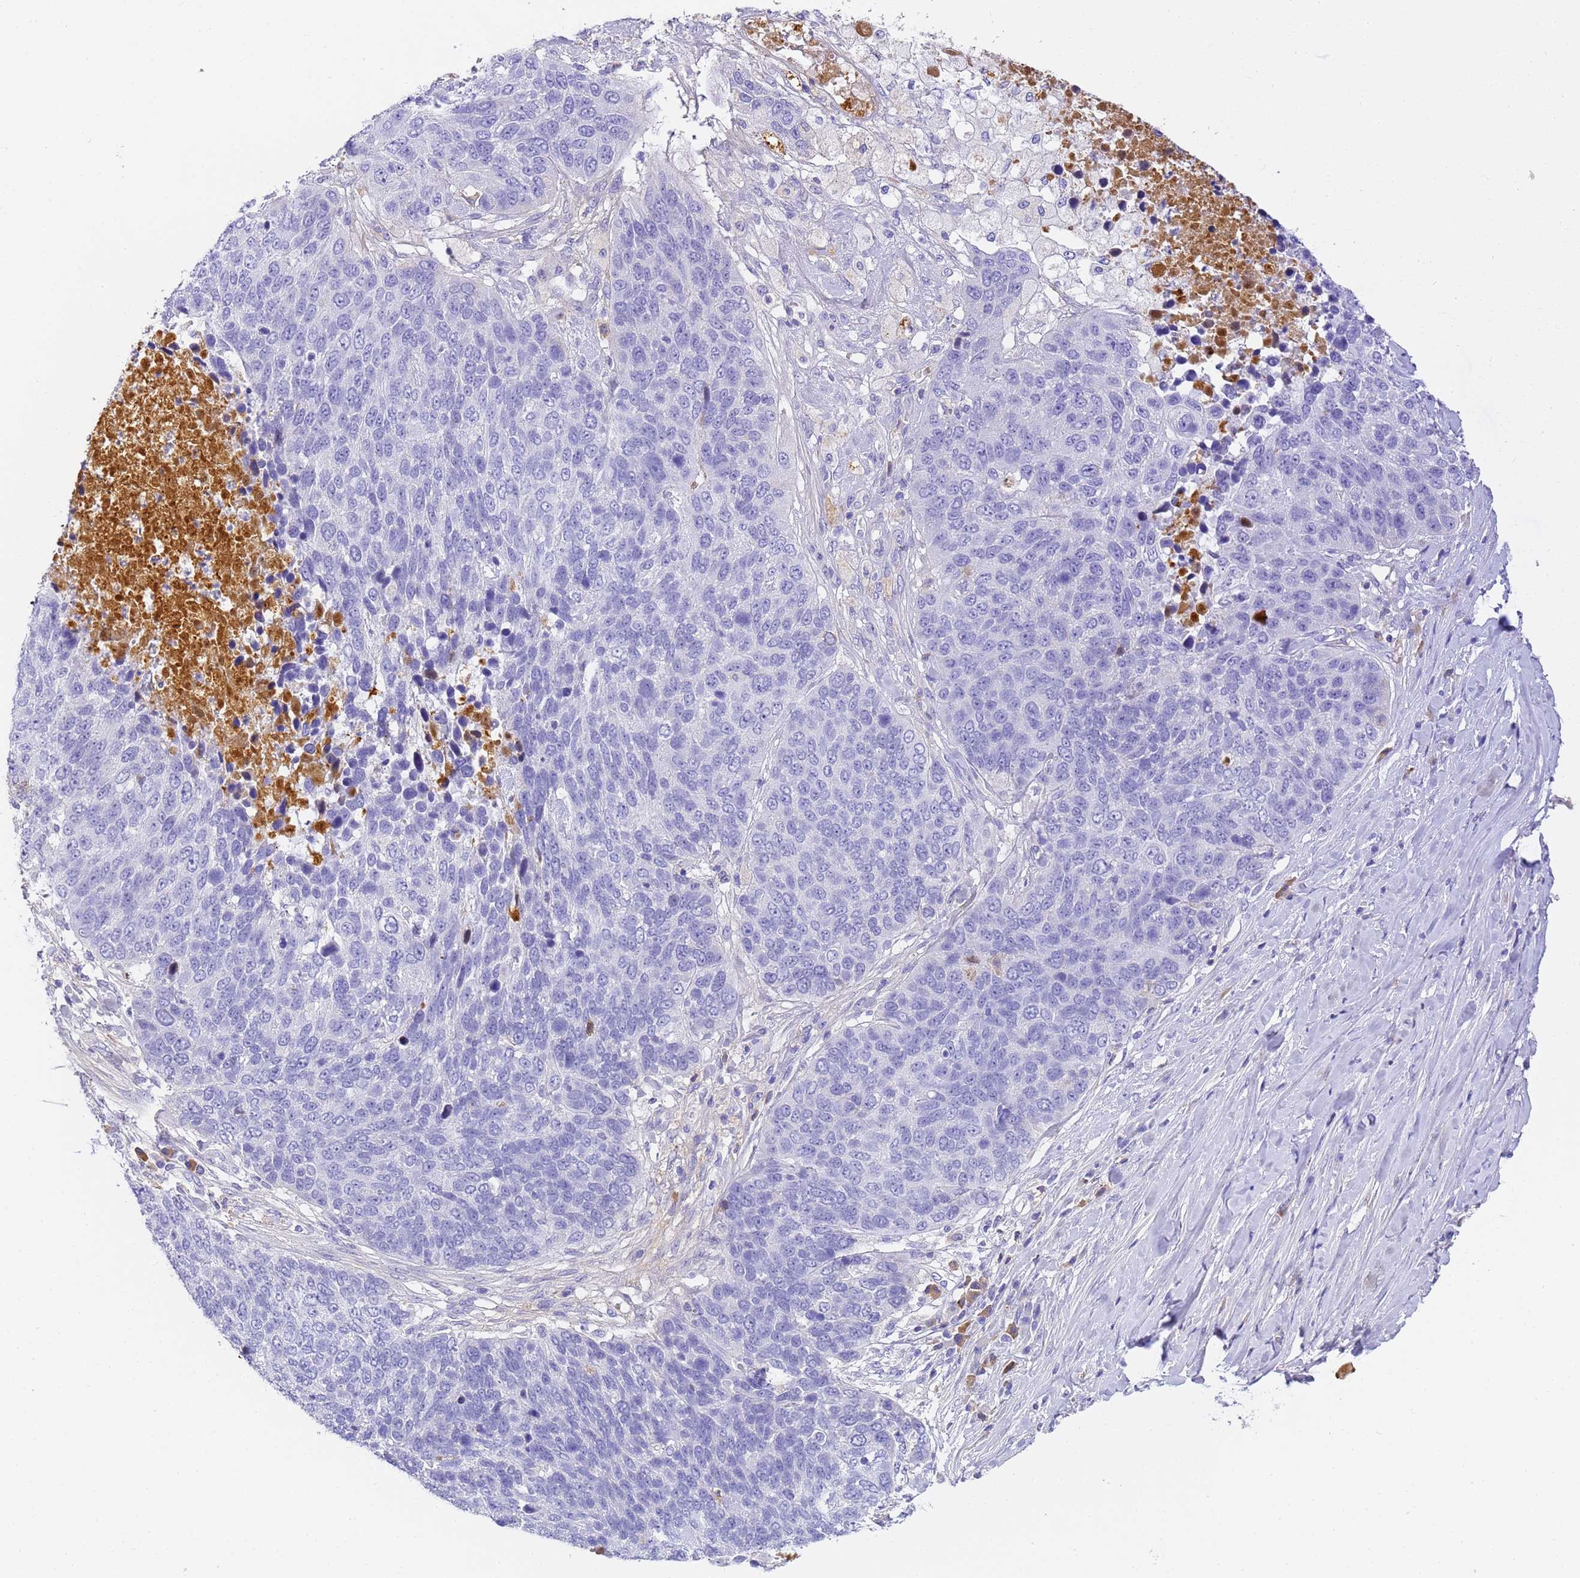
{"staining": {"intensity": "negative", "quantity": "none", "location": "none"}, "tissue": "lung cancer", "cell_type": "Tumor cells", "image_type": "cancer", "snomed": [{"axis": "morphology", "description": "Normal tissue, NOS"}, {"axis": "morphology", "description": "Squamous cell carcinoma, NOS"}, {"axis": "topography", "description": "Lymph node"}, {"axis": "topography", "description": "Lung"}], "caption": "This photomicrograph is of lung cancer (squamous cell carcinoma) stained with immunohistochemistry to label a protein in brown with the nuclei are counter-stained blue. There is no positivity in tumor cells.", "gene": "CFHR2", "patient": {"sex": "male", "age": 66}}